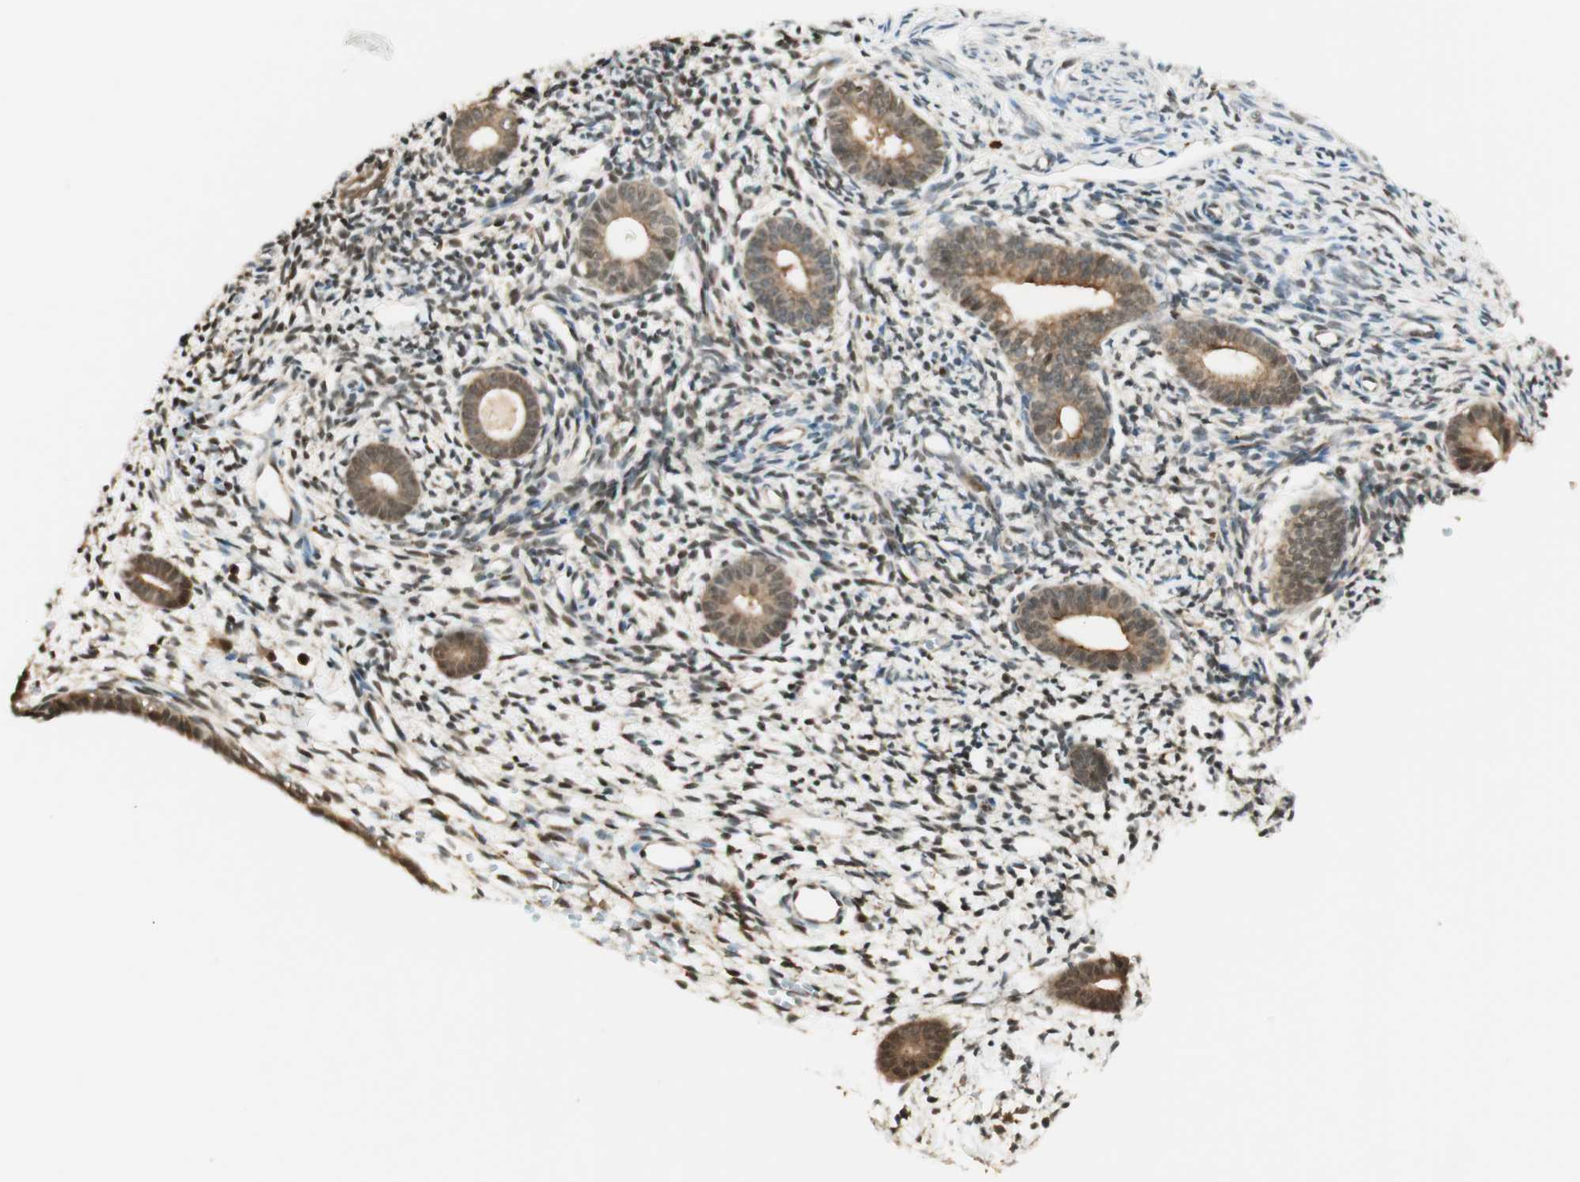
{"staining": {"intensity": "strong", "quantity": ">75%", "location": "cytoplasmic/membranous,nuclear"}, "tissue": "endometrium", "cell_type": "Cells in endometrial stroma", "image_type": "normal", "snomed": [{"axis": "morphology", "description": "Normal tissue, NOS"}, {"axis": "topography", "description": "Endometrium"}], "caption": "DAB immunohistochemical staining of benign human endometrium shows strong cytoplasmic/membranous,nuclear protein positivity in approximately >75% of cells in endometrial stroma.", "gene": "ENSG00000268870", "patient": {"sex": "female", "age": 71}}